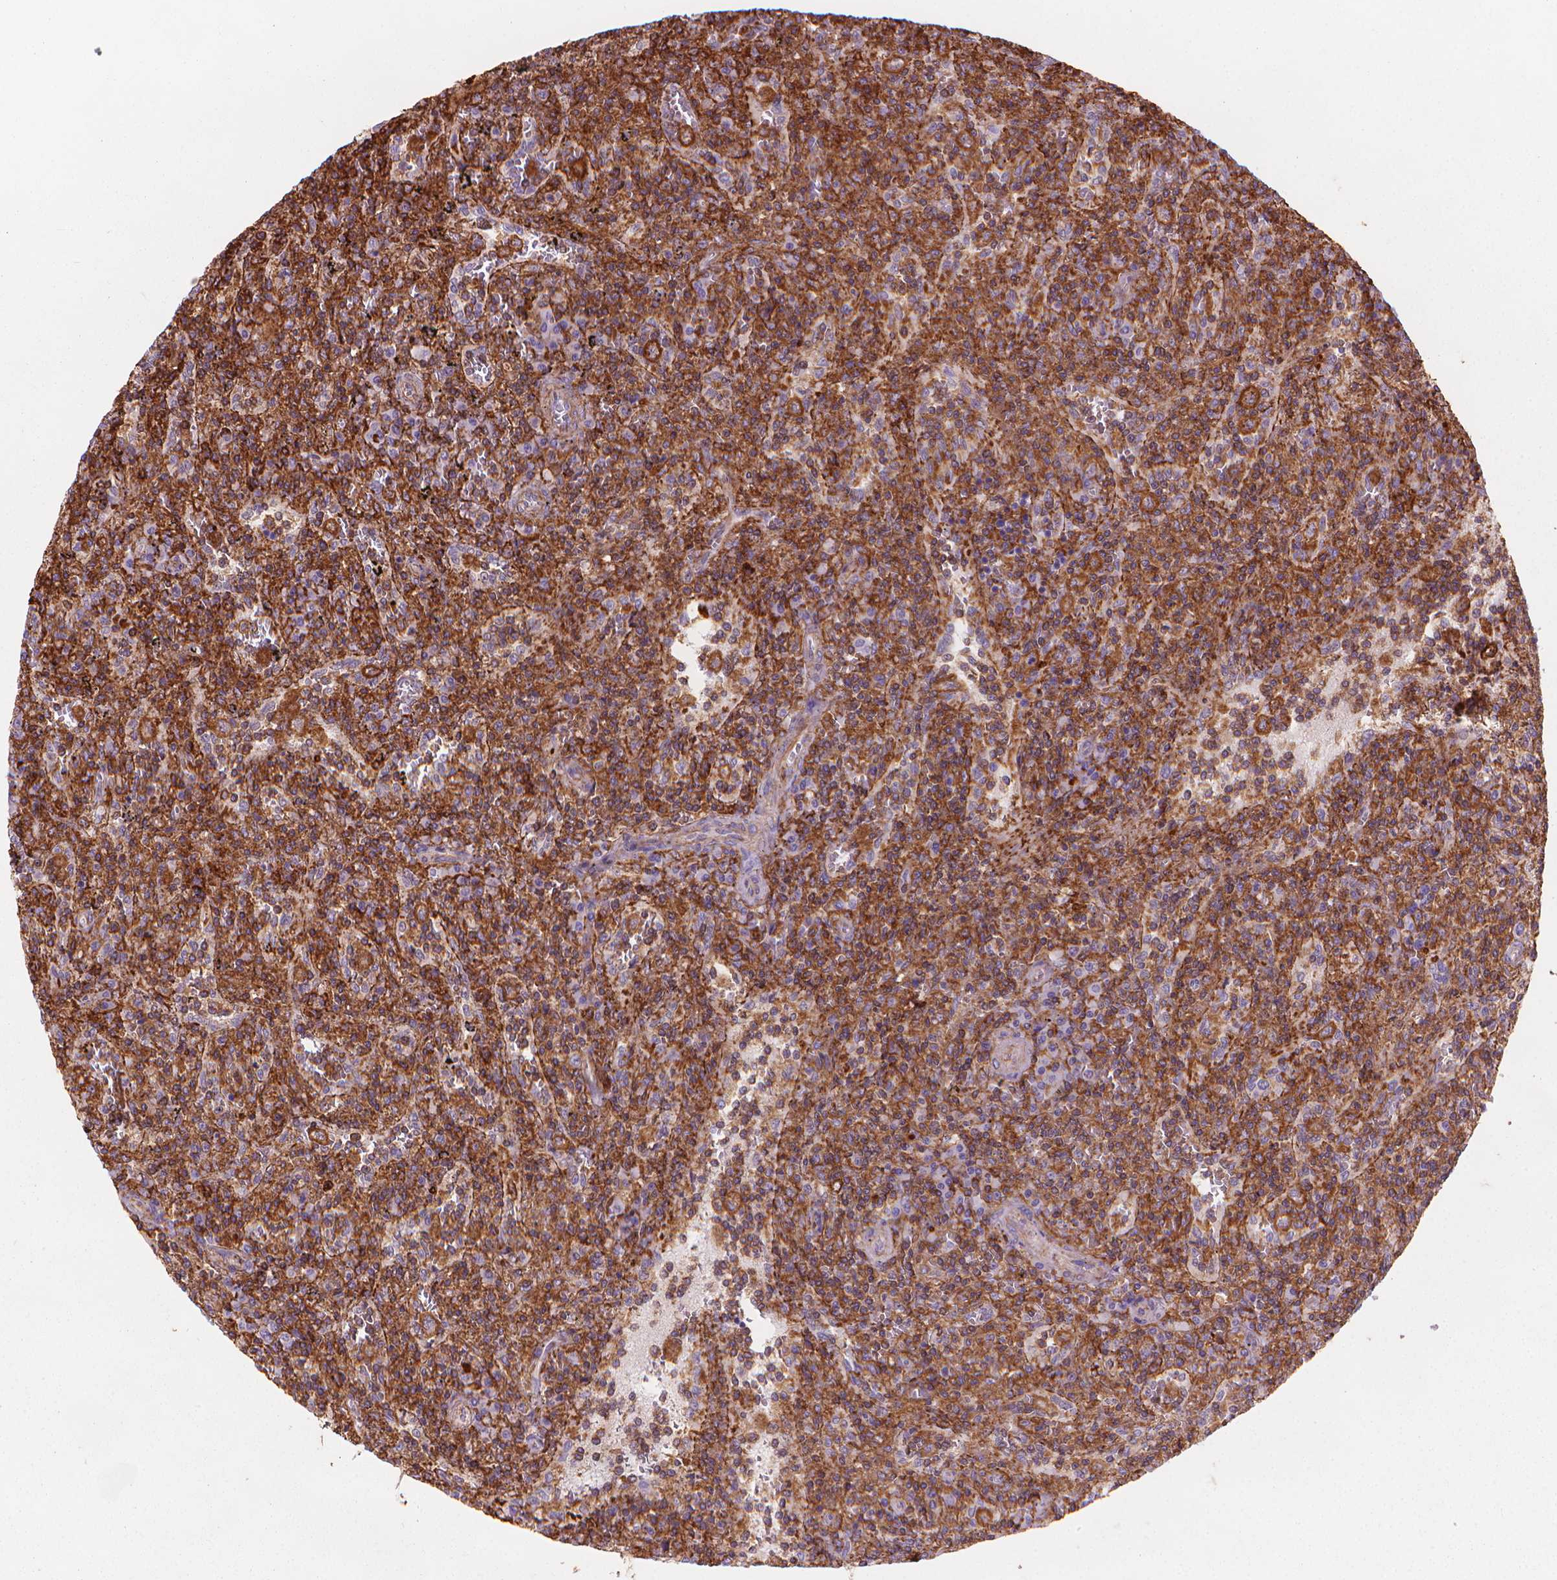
{"staining": {"intensity": "moderate", "quantity": "25%-75%", "location": "cytoplasmic/membranous"}, "tissue": "lymphoma", "cell_type": "Tumor cells", "image_type": "cancer", "snomed": [{"axis": "morphology", "description": "Malignant lymphoma, non-Hodgkin's type, Low grade"}, {"axis": "topography", "description": "Spleen"}], "caption": "A histopathology image of low-grade malignant lymphoma, non-Hodgkin's type stained for a protein demonstrates moderate cytoplasmic/membranous brown staining in tumor cells.", "gene": "PATJ", "patient": {"sex": "male", "age": 62}}